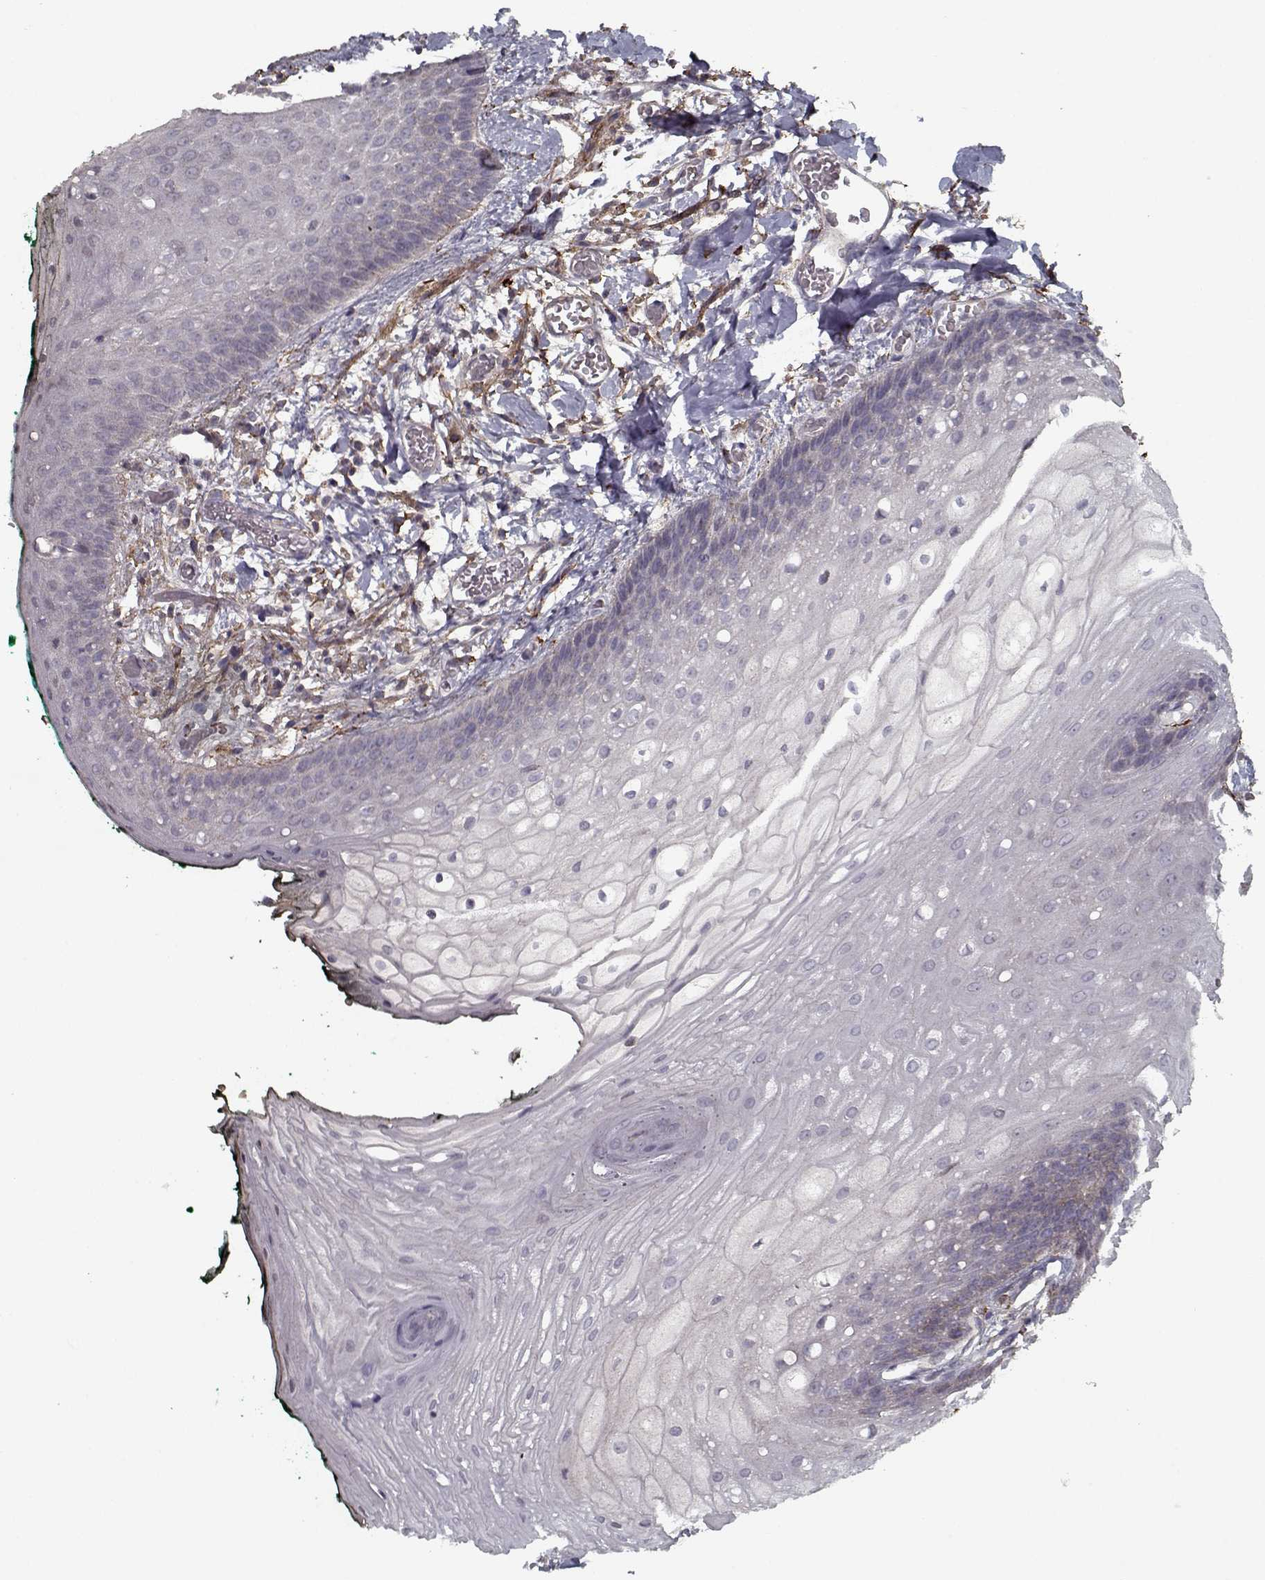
{"staining": {"intensity": "negative", "quantity": "none", "location": "none"}, "tissue": "oral mucosa", "cell_type": "Squamous epithelial cells", "image_type": "normal", "snomed": [{"axis": "morphology", "description": "Normal tissue, NOS"}, {"axis": "topography", "description": "Oral tissue"}, {"axis": "topography", "description": "Head-Neck"}], "caption": "Squamous epithelial cells show no significant positivity in unremarkable oral mucosa.", "gene": "LAMA2", "patient": {"sex": "female", "age": 68}}